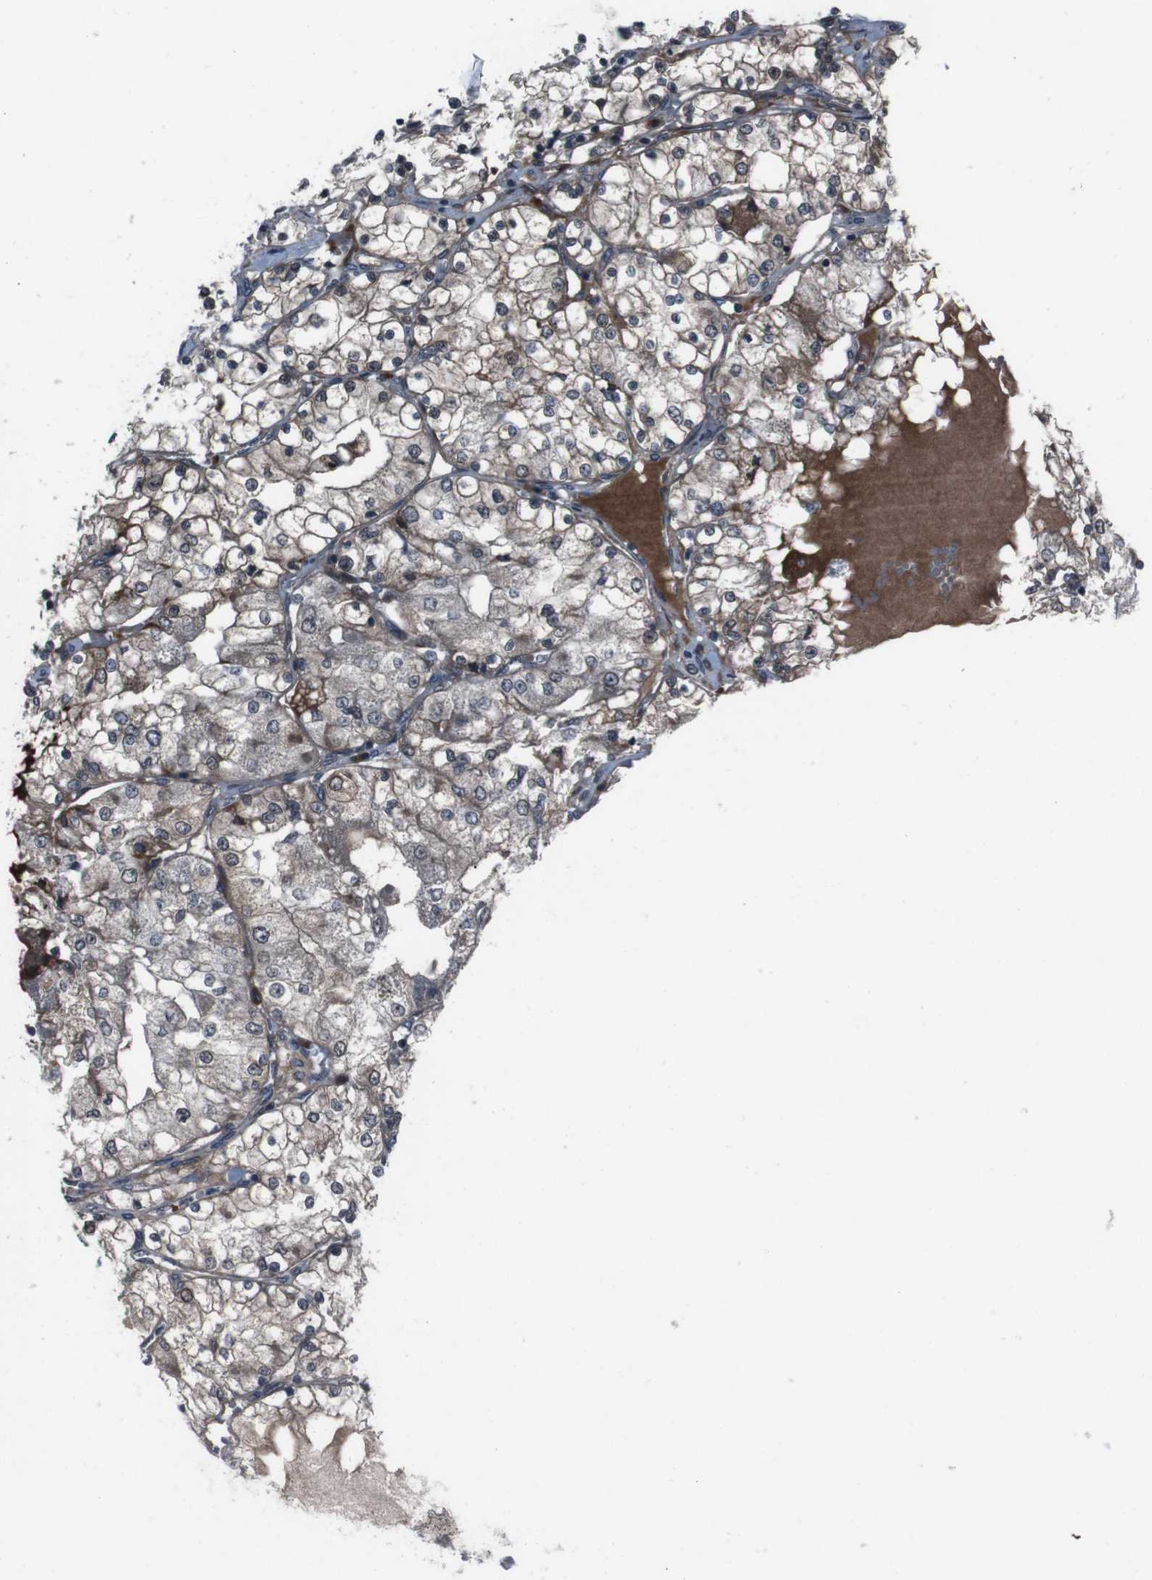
{"staining": {"intensity": "weak", "quantity": "25%-75%", "location": "cytoplasmic/membranous,nuclear"}, "tissue": "renal cancer", "cell_type": "Tumor cells", "image_type": "cancer", "snomed": [{"axis": "morphology", "description": "Adenocarcinoma, NOS"}, {"axis": "topography", "description": "Kidney"}], "caption": "Immunohistochemical staining of renal cancer (adenocarcinoma) demonstrates low levels of weak cytoplasmic/membranous and nuclear staining in approximately 25%-75% of tumor cells.", "gene": "SS18L1", "patient": {"sex": "male", "age": 68}}